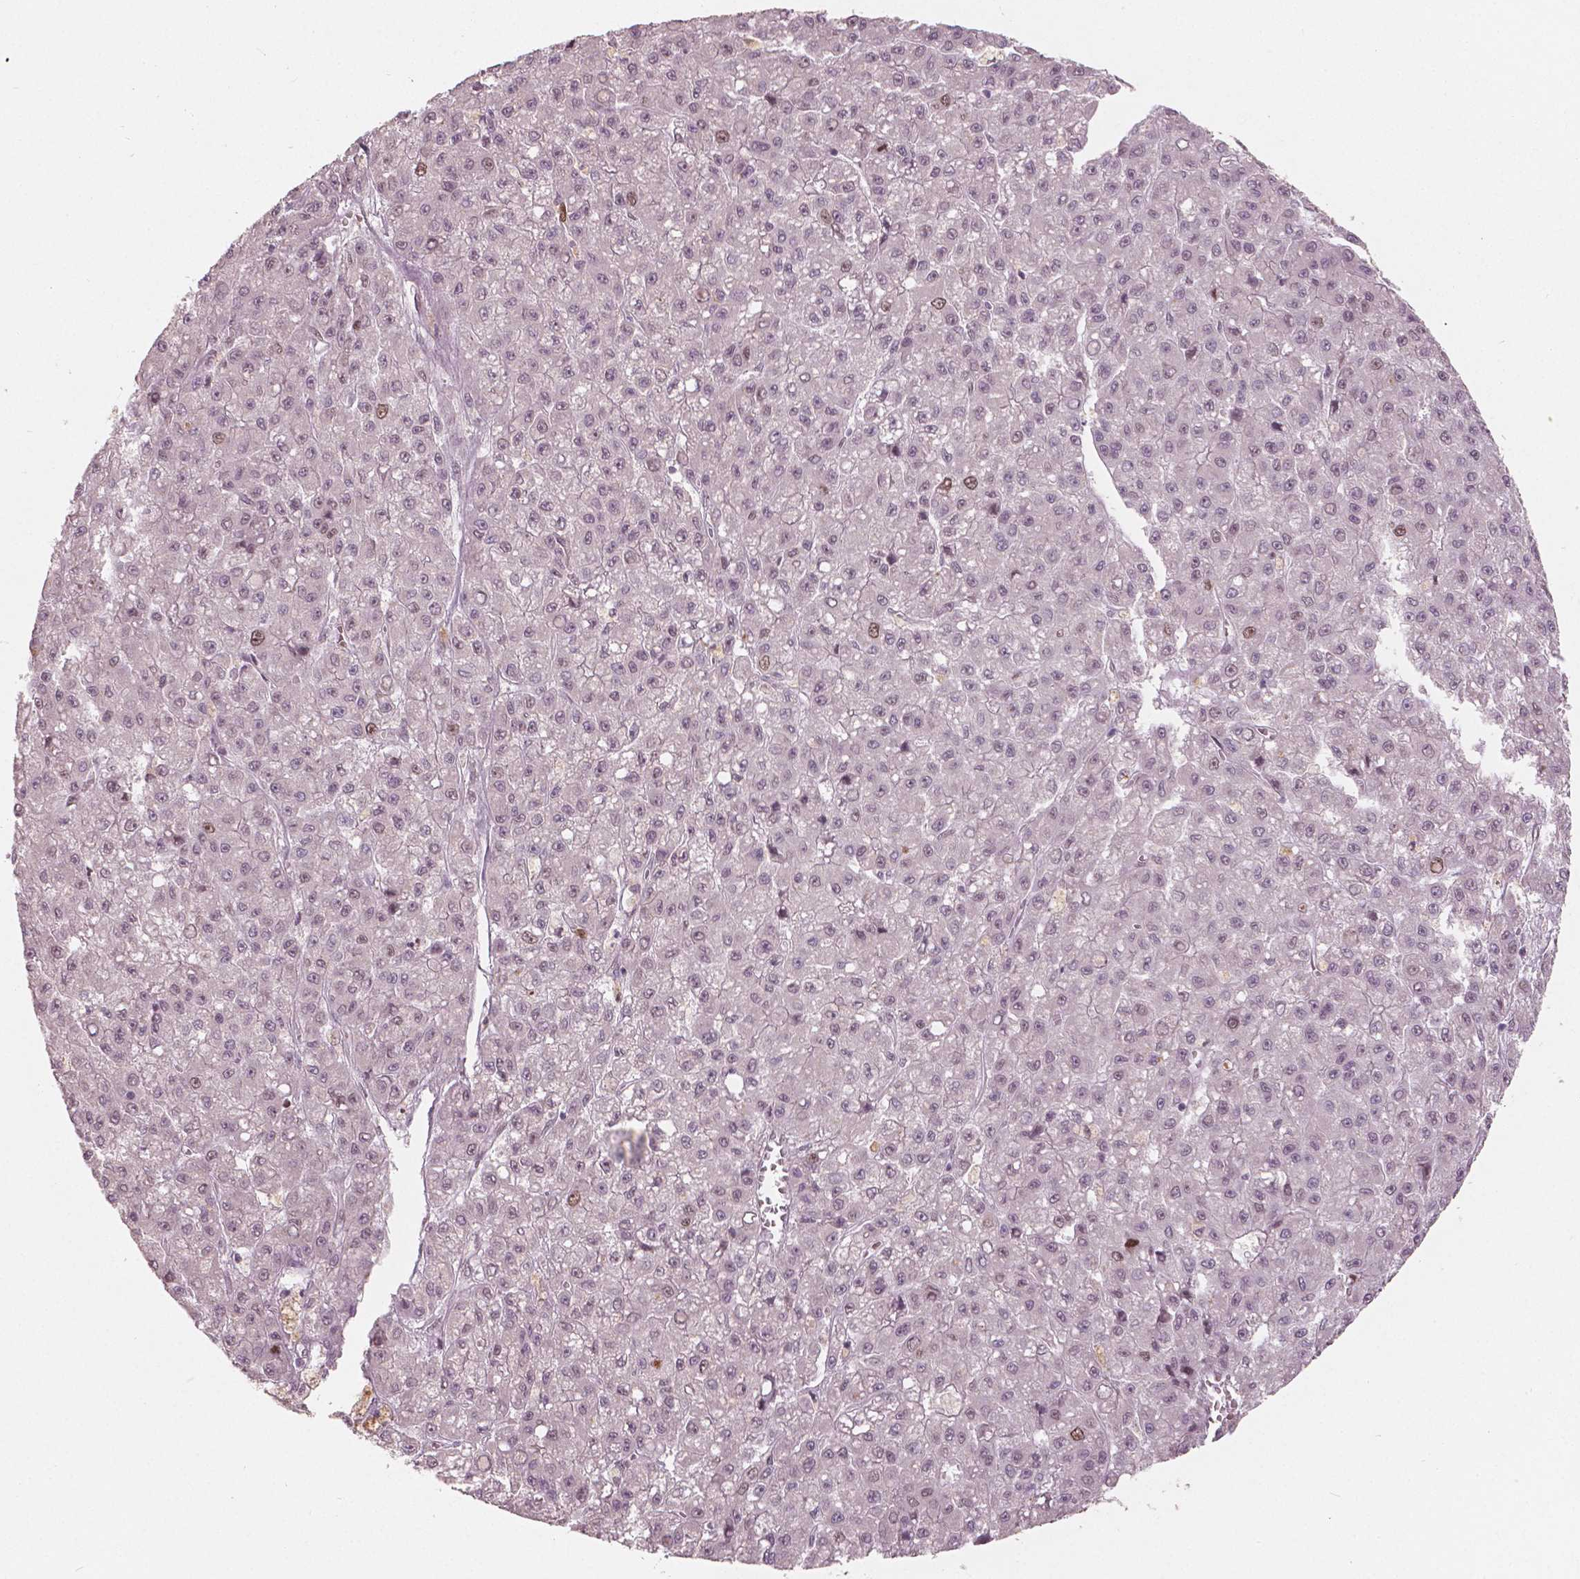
{"staining": {"intensity": "moderate", "quantity": "<25%", "location": "nuclear"}, "tissue": "liver cancer", "cell_type": "Tumor cells", "image_type": "cancer", "snomed": [{"axis": "morphology", "description": "Carcinoma, Hepatocellular, NOS"}, {"axis": "topography", "description": "Liver"}], "caption": "Hepatocellular carcinoma (liver) stained with a brown dye demonstrates moderate nuclear positive positivity in approximately <25% of tumor cells.", "gene": "NSD2", "patient": {"sex": "male", "age": 70}}